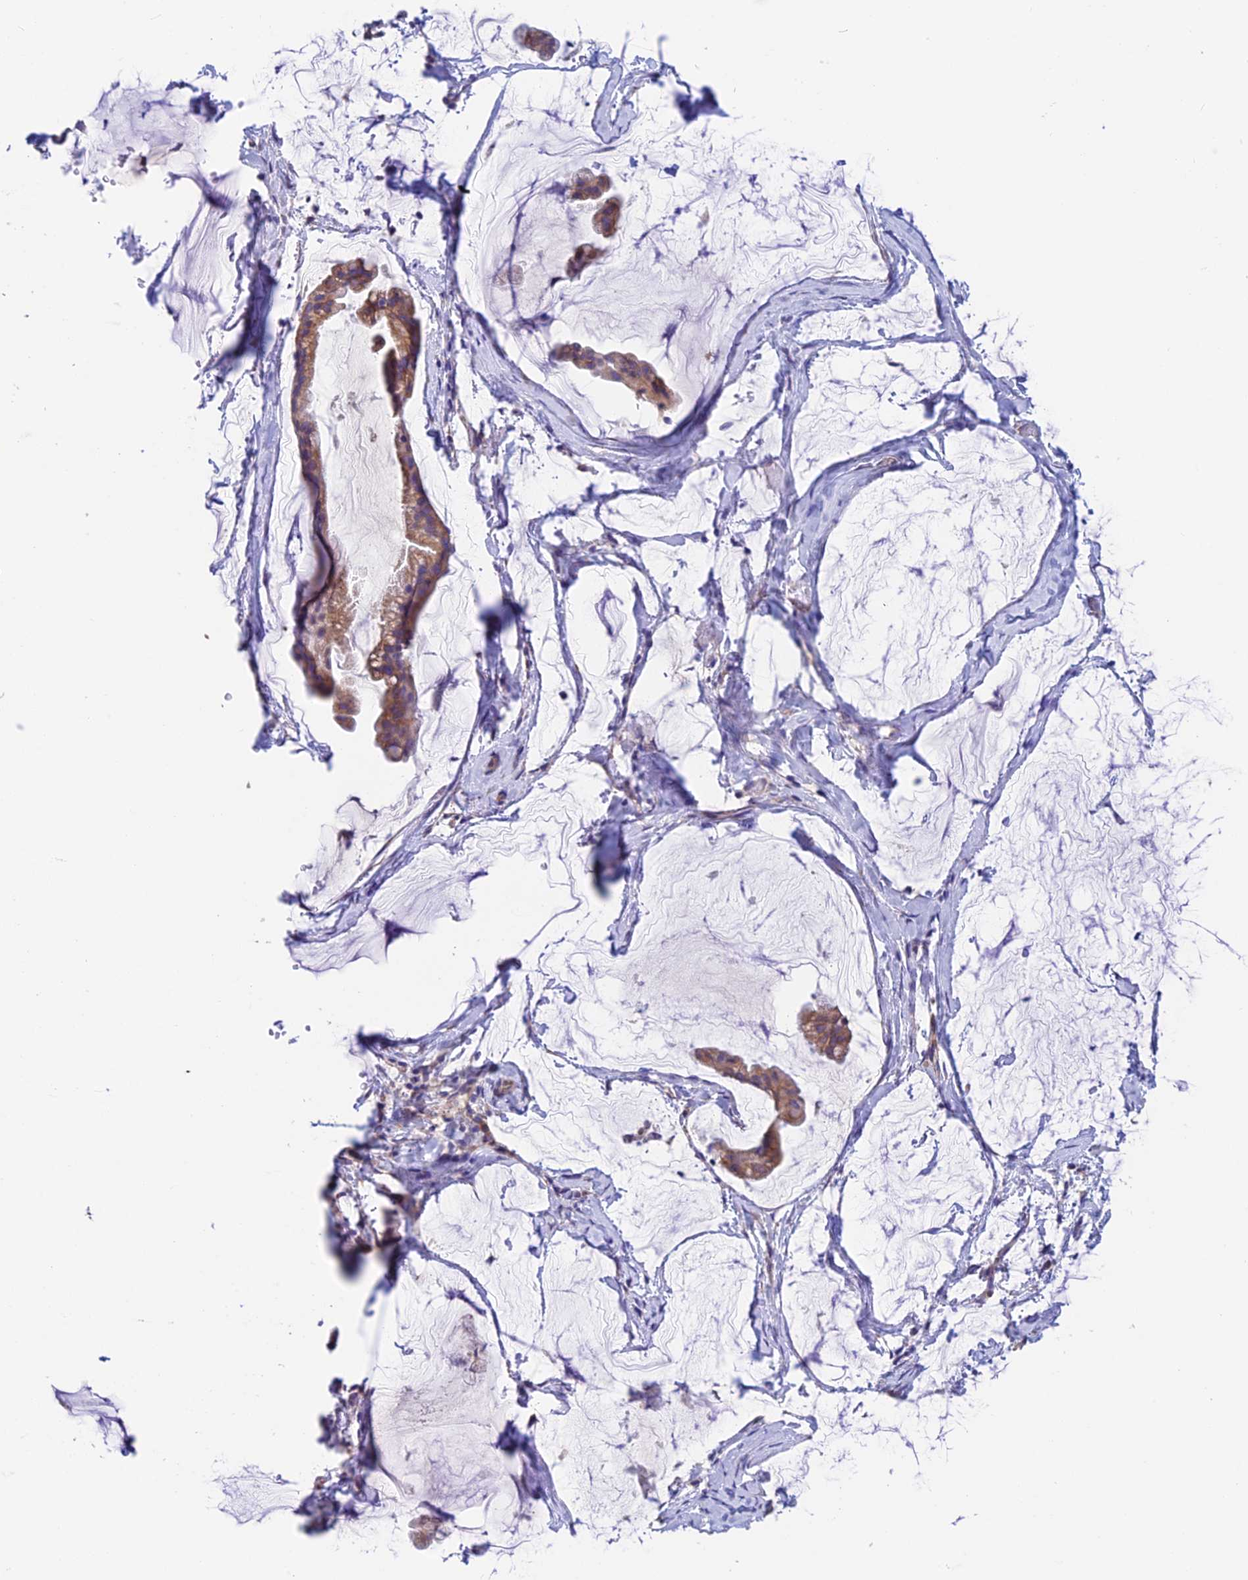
{"staining": {"intensity": "moderate", "quantity": ">75%", "location": "cytoplasmic/membranous"}, "tissue": "ovarian cancer", "cell_type": "Tumor cells", "image_type": "cancer", "snomed": [{"axis": "morphology", "description": "Cystadenocarcinoma, mucinous, NOS"}, {"axis": "topography", "description": "Ovary"}], "caption": "A high-resolution micrograph shows immunohistochemistry staining of ovarian mucinous cystadenocarcinoma, which reveals moderate cytoplasmic/membranous expression in about >75% of tumor cells.", "gene": "EMC3", "patient": {"sex": "female", "age": 73}}